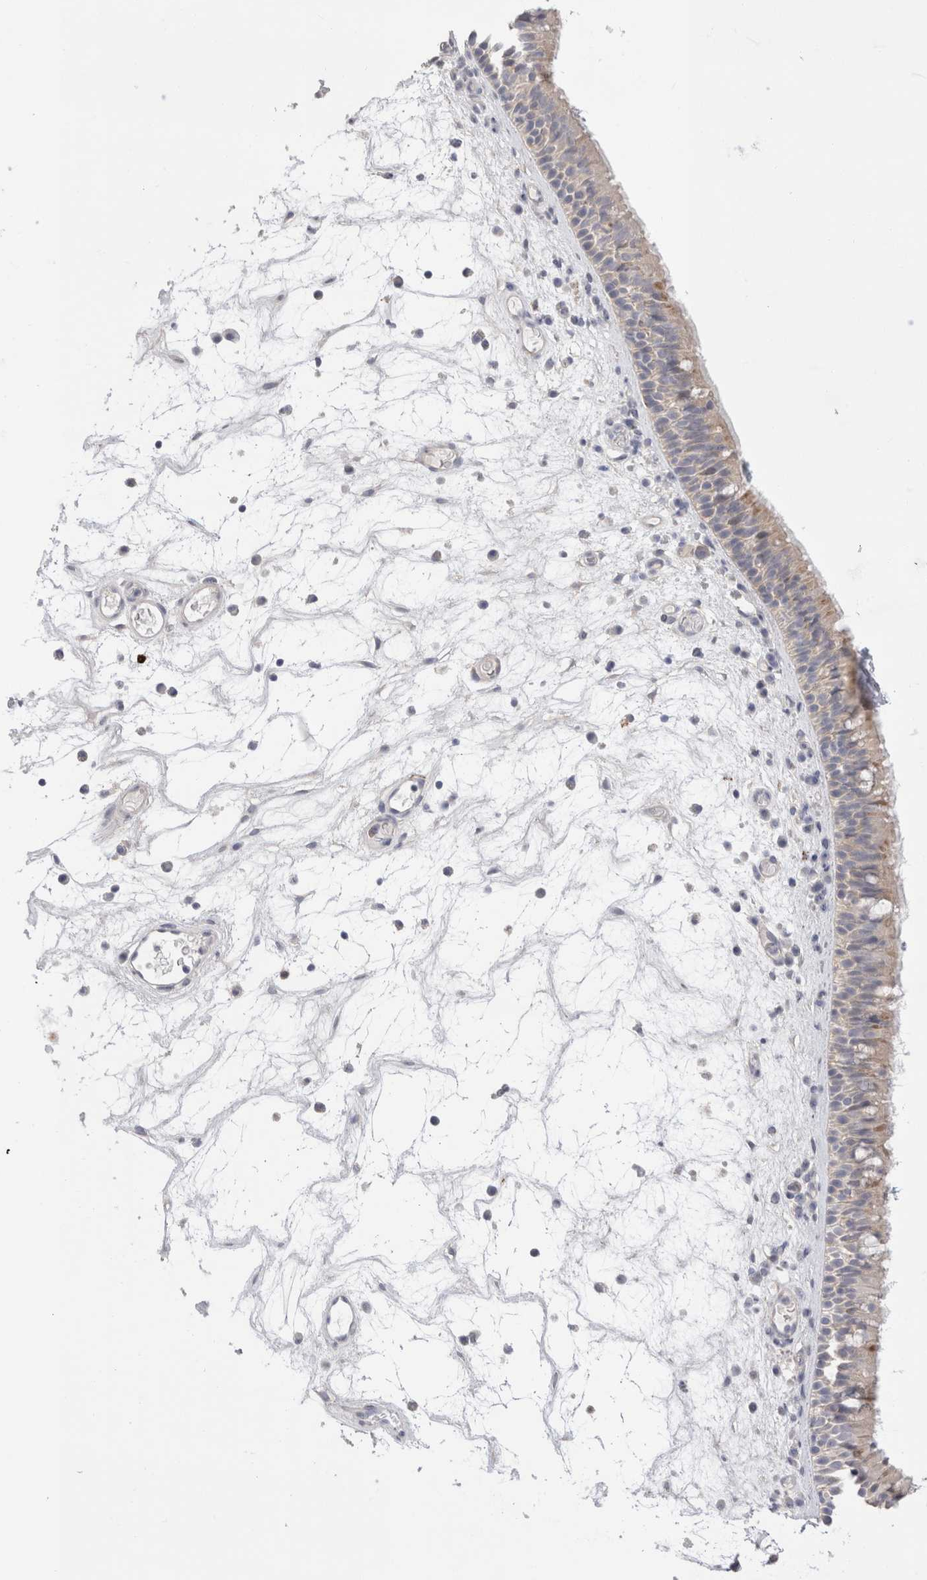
{"staining": {"intensity": "negative", "quantity": "none", "location": "none"}, "tissue": "nasopharynx", "cell_type": "Respiratory epithelial cells", "image_type": "normal", "snomed": [{"axis": "morphology", "description": "Normal tissue, NOS"}, {"axis": "morphology", "description": "Inflammation, NOS"}, {"axis": "morphology", "description": "Malignant melanoma, Metastatic site"}, {"axis": "topography", "description": "Nasopharynx"}], "caption": "Micrograph shows no significant protein positivity in respiratory epithelial cells of benign nasopharynx.", "gene": "SPINK2", "patient": {"sex": "male", "age": 70}}